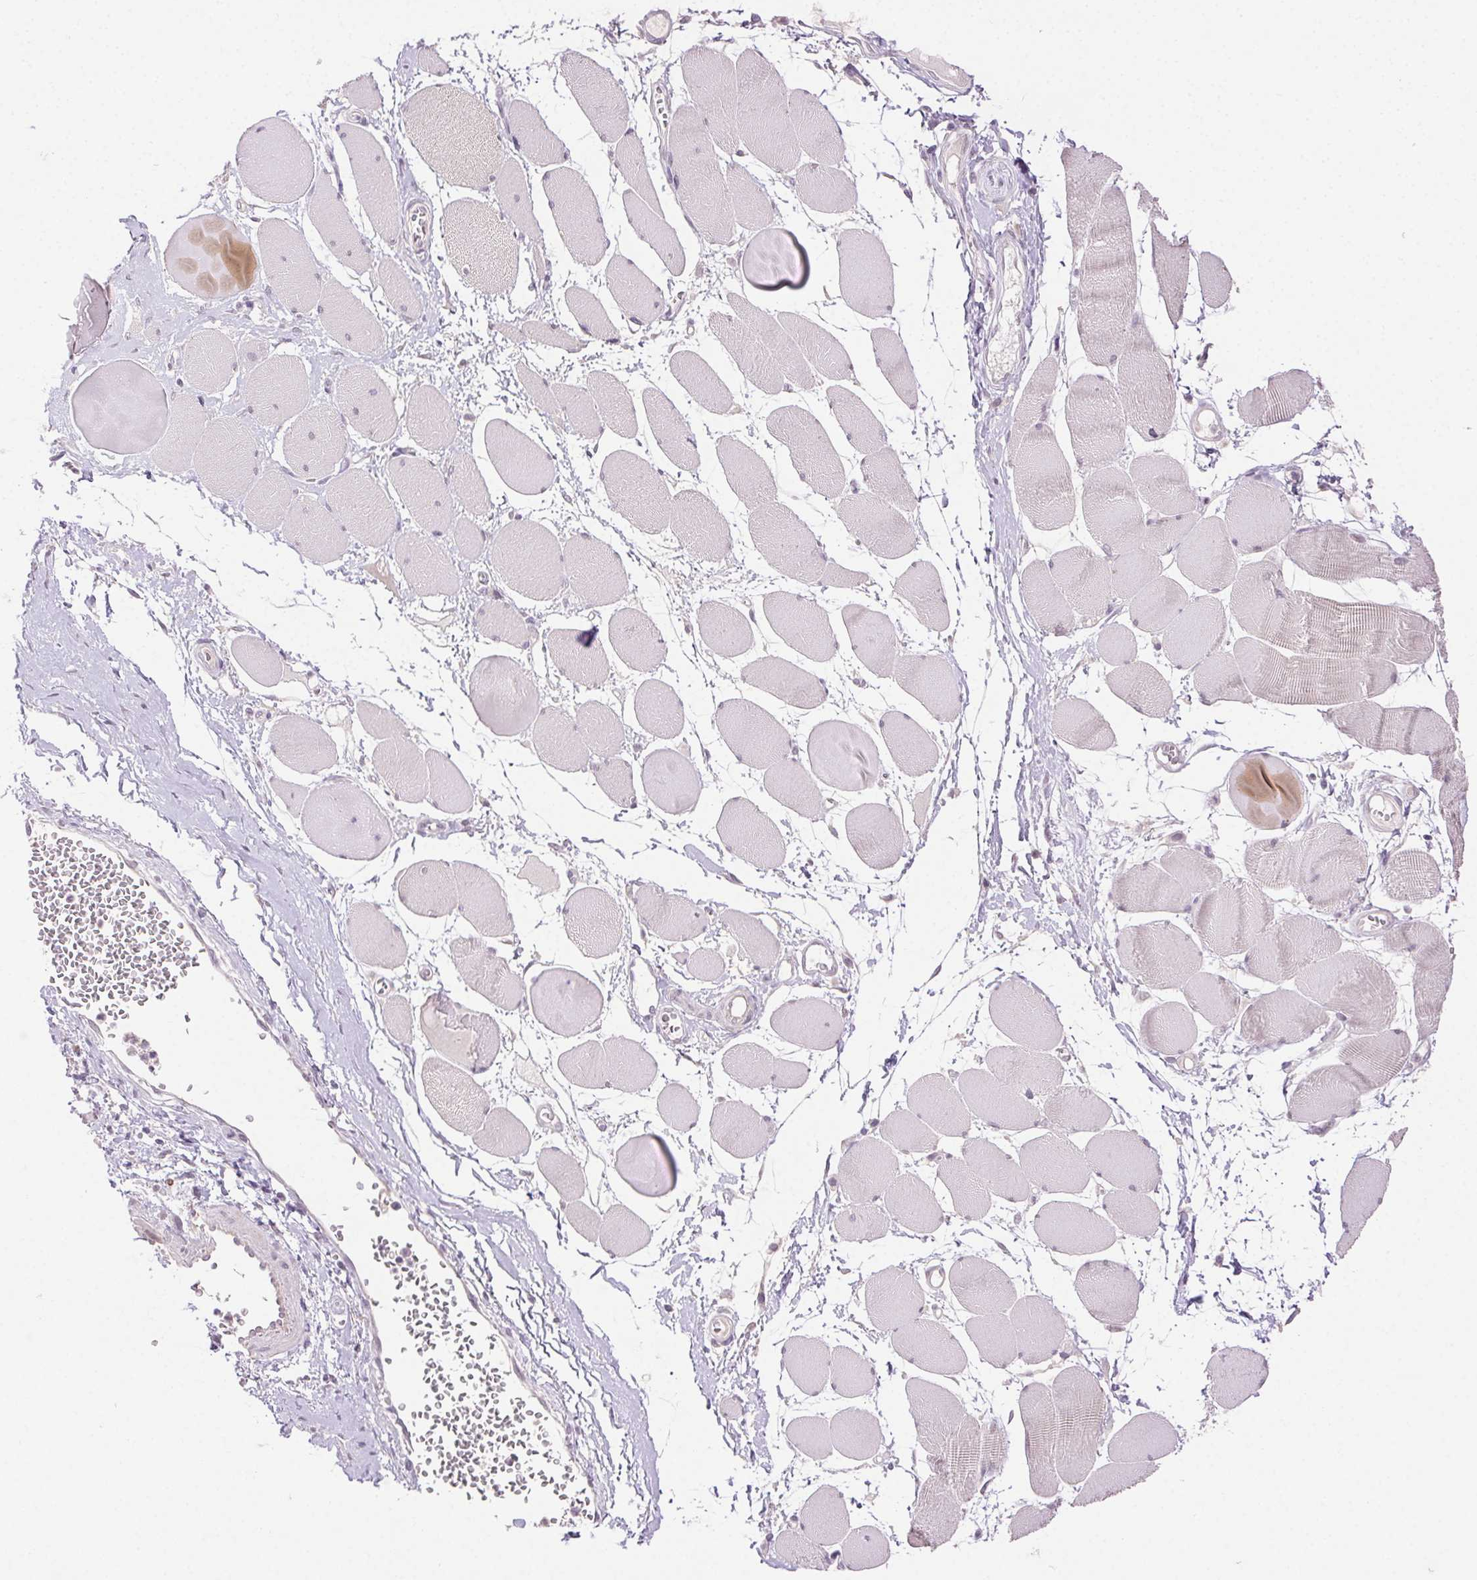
{"staining": {"intensity": "negative", "quantity": "none", "location": "none"}, "tissue": "skeletal muscle", "cell_type": "Myocytes", "image_type": "normal", "snomed": [{"axis": "morphology", "description": "Normal tissue, NOS"}, {"axis": "topography", "description": "Skeletal muscle"}], "caption": "IHC photomicrograph of benign skeletal muscle: human skeletal muscle stained with DAB shows no significant protein staining in myocytes.", "gene": "CLDN10", "patient": {"sex": "female", "age": 75}}